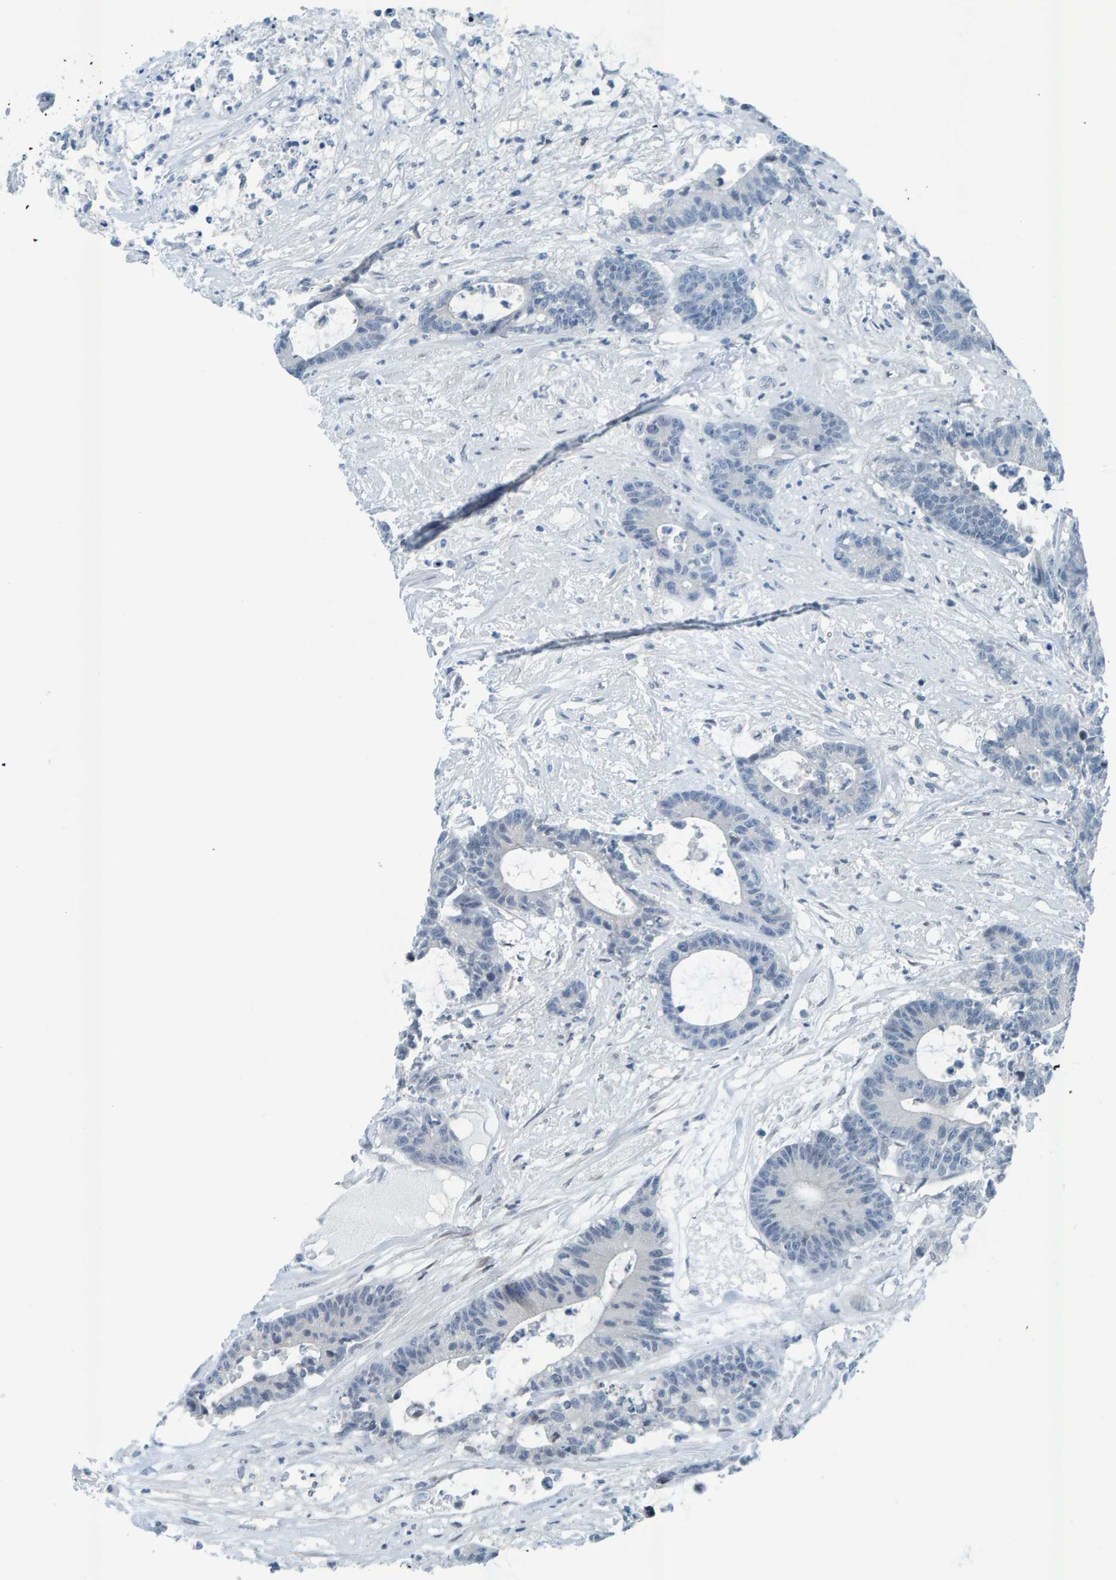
{"staining": {"intensity": "negative", "quantity": "none", "location": "none"}, "tissue": "colorectal cancer", "cell_type": "Tumor cells", "image_type": "cancer", "snomed": [{"axis": "morphology", "description": "Adenocarcinoma, NOS"}, {"axis": "topography", "description": "Colon"}], "caption": "Colorectal adenocarcinoma stained for a protein using IHC exhibits no positivity tumor cells.", "gene": "CNP", "patient": {"sex": "female", "age": 84}}